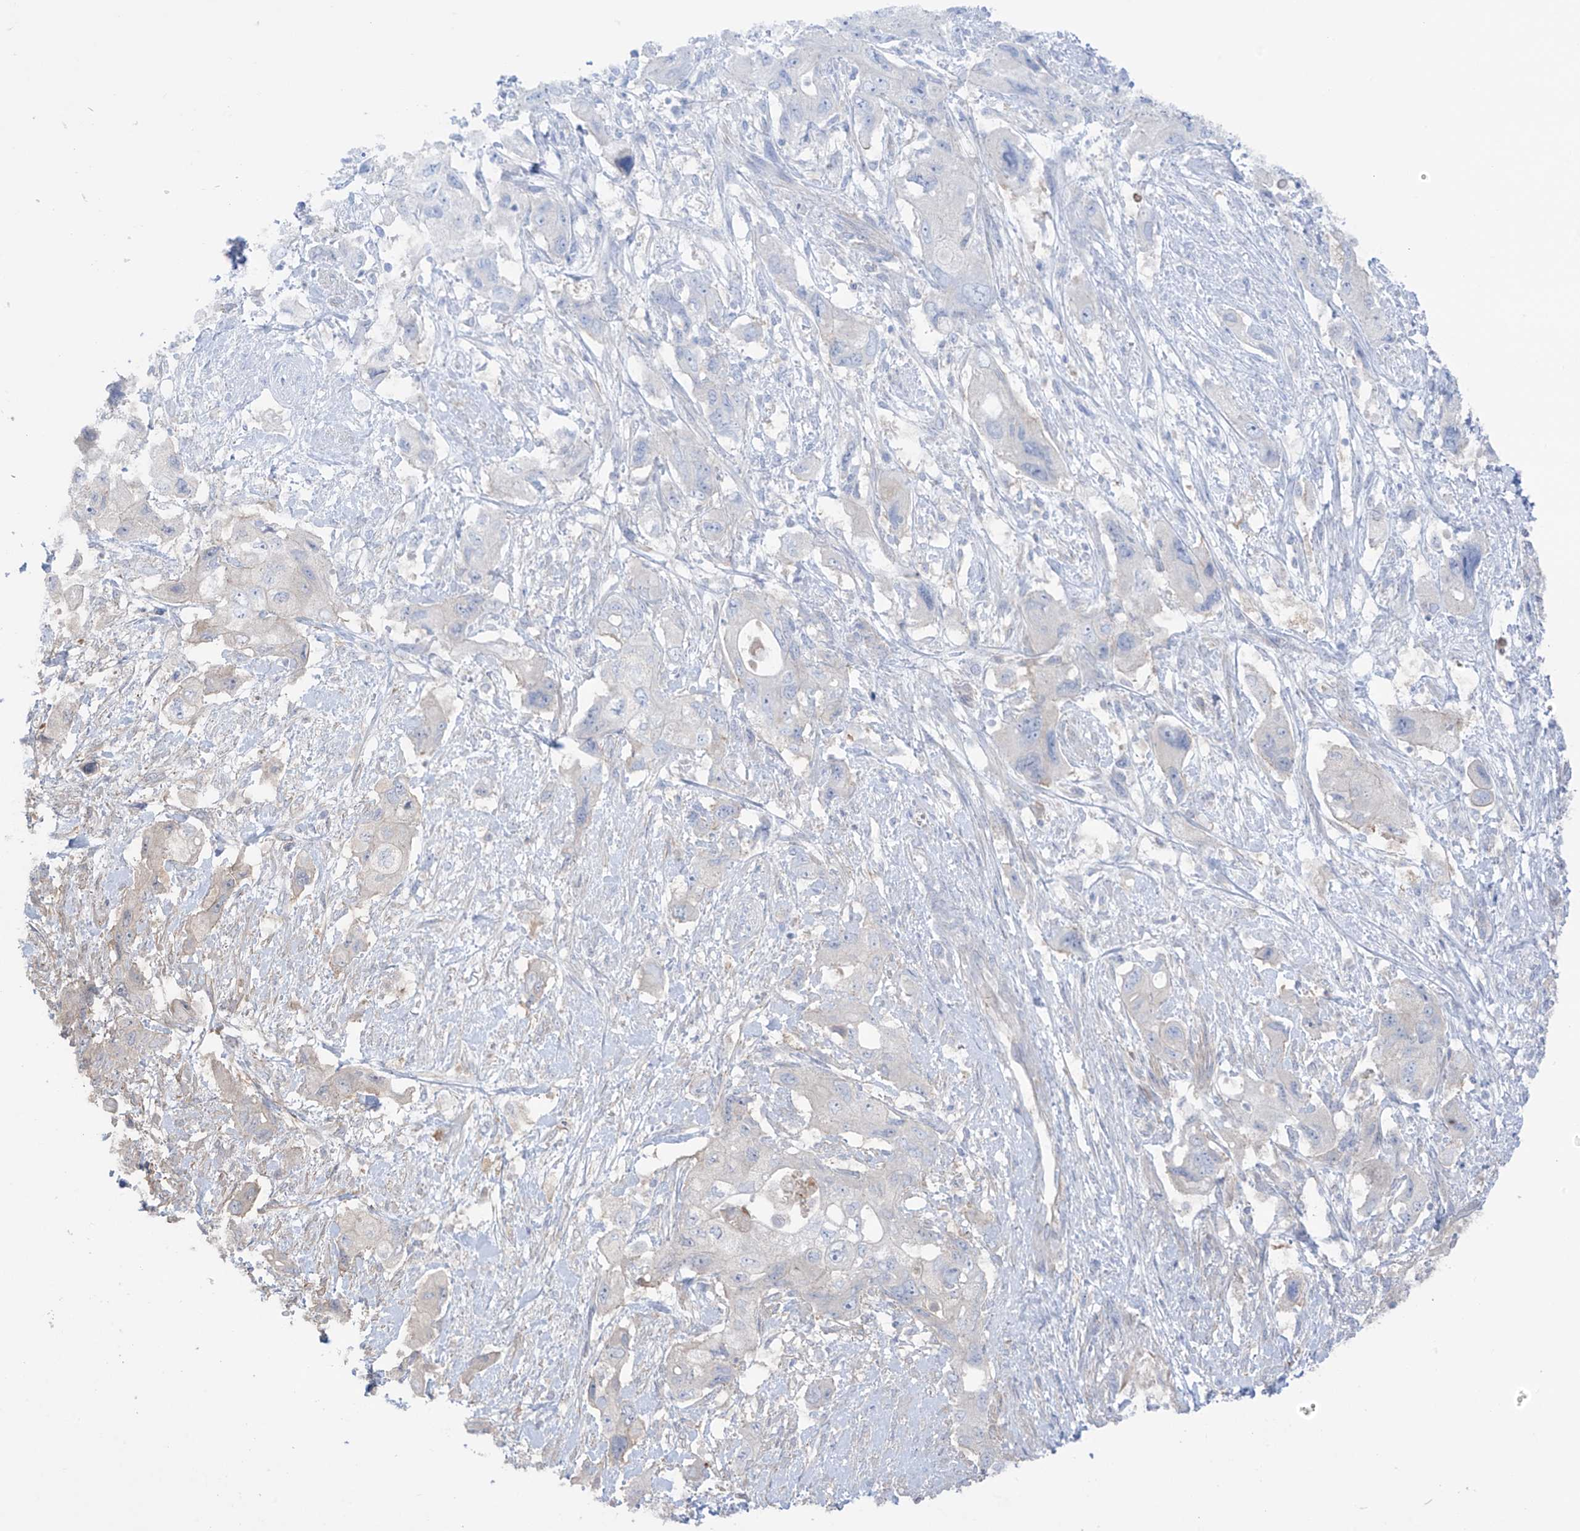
{"staining": {"intensity": "negative", "quantity": "none", "location": "none"}, "tissue": "pancreatic cancer", "cell_type": "Tumor cells", "image_type": "cancer", "snomed": [{"axis": "morphology", "description": "Adenocarcinoma, NOS"}, {"axis": "topography", "description": "Pancreas"}], "caption": "This is a micrograph of immunohistochemistry (IHC) staining of adenocarcinoma (pancreatic), which shows no positivity in tumor cells.", "gene": "TRMU", "patient": {"sex": "female", "age": 73}}